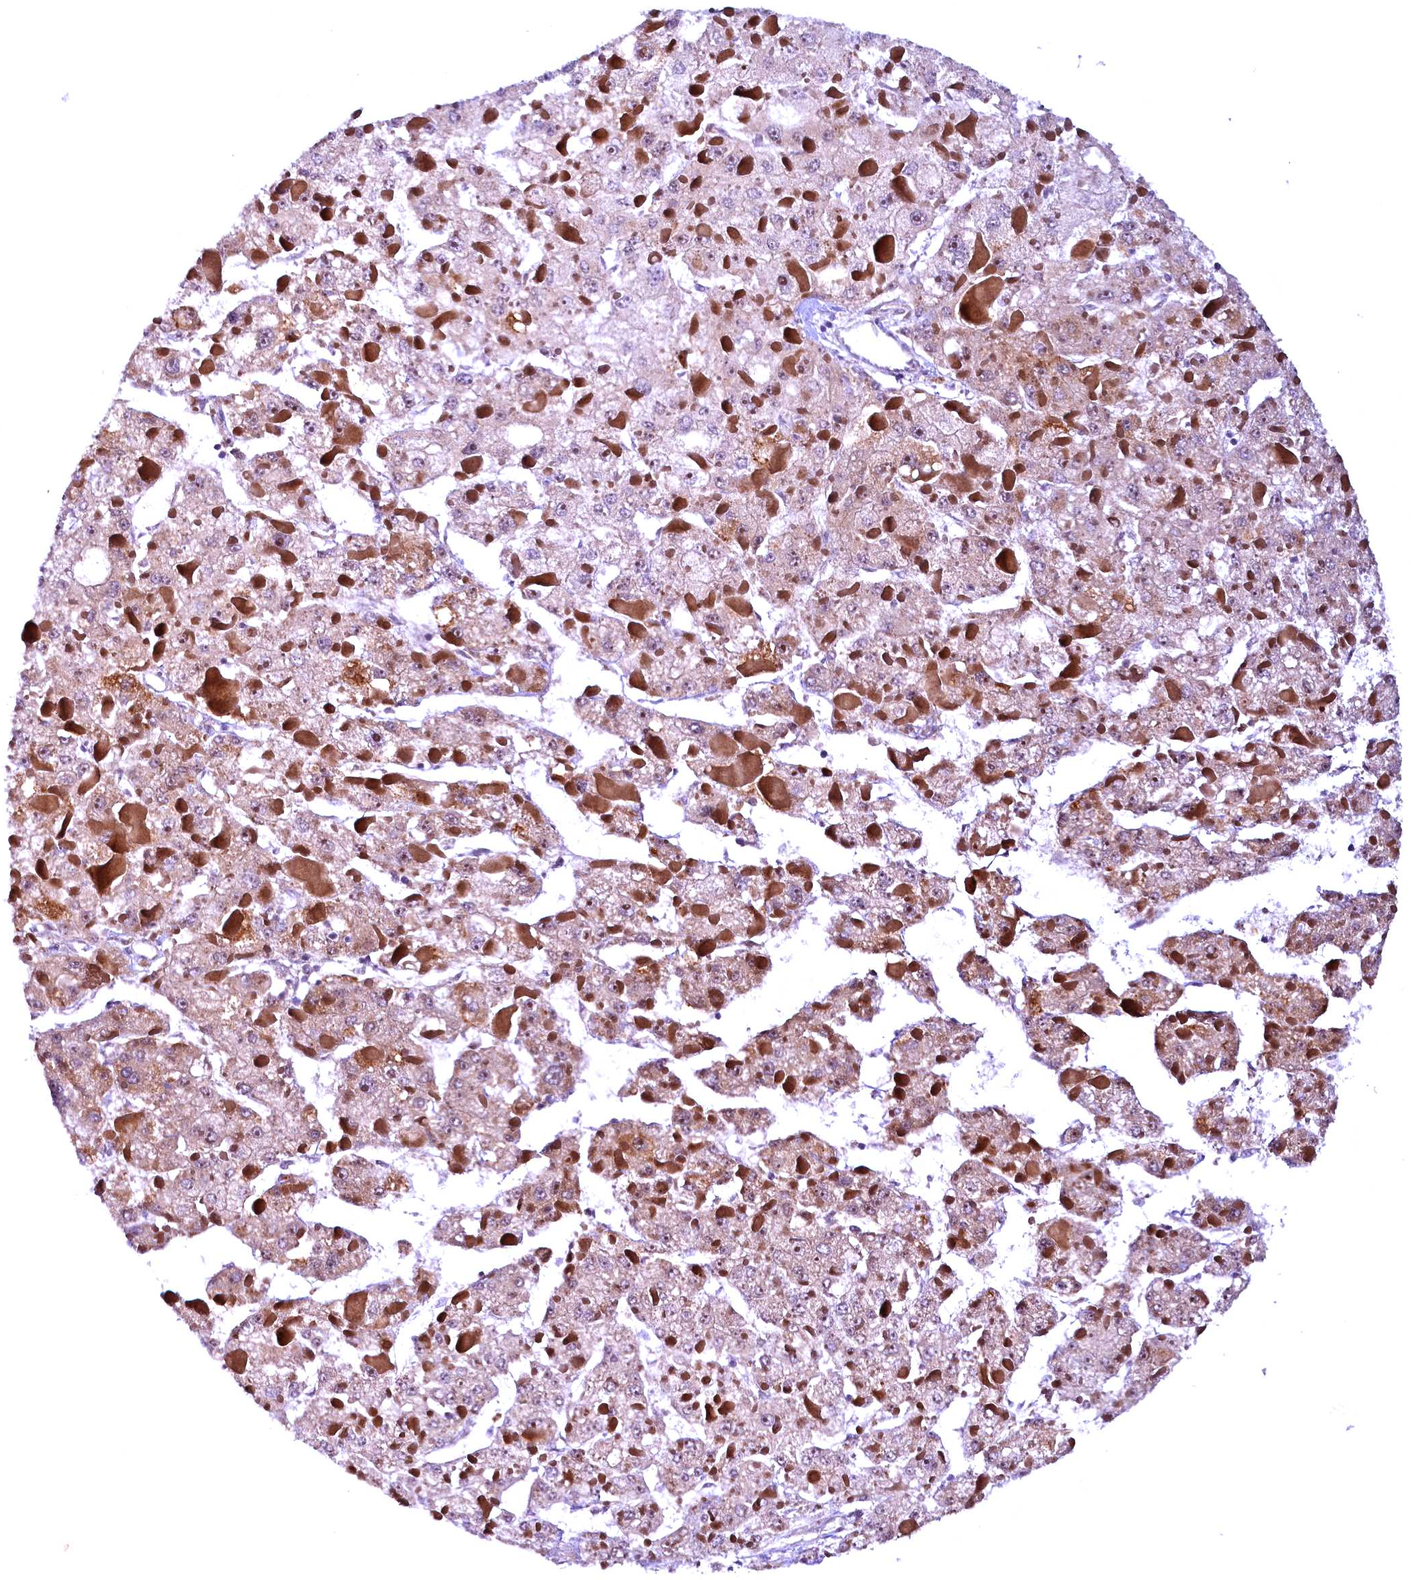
{"staining": {"intensity": "weak", "quantity": "<25%", "location": "cytoplasmic/membranous"}, "tissue": "liver cancer", "cell_type": "Tumor cells", "image_type": "cancer", "snomed": [{"axis": "morphology", "description": "Carcinoma, Hepatocellular, NOS"}, {"axis": "topography", "description": "Liver"}], "caption": "Tumor cells are negative for brown protein staining in liver cancer.", "gene": "CCDC106", "patient": {"sex": "female", "age": 73}}